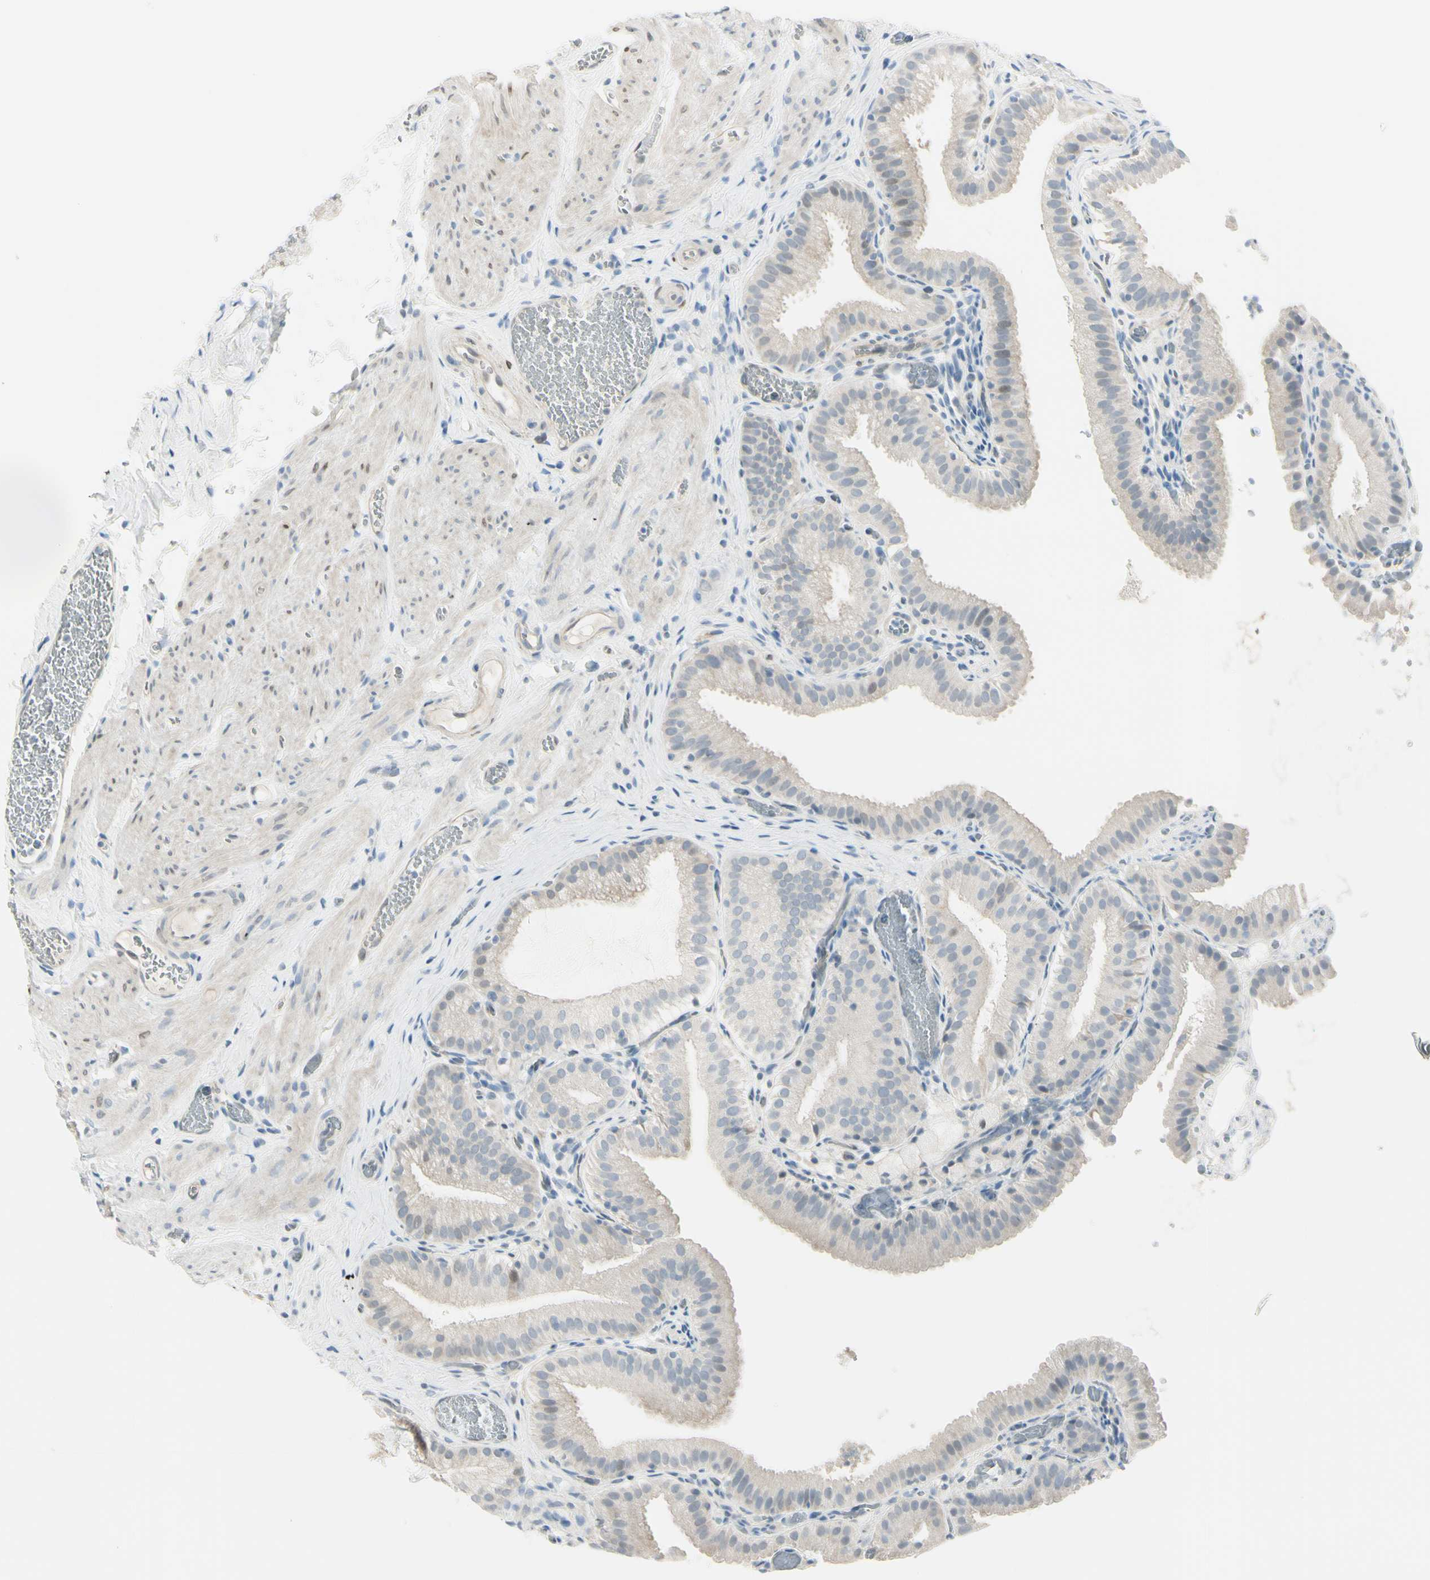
{"staining": {"intensity": "weak", "quantity": "25%-75%", "location": "cytoplasmic/membranous"}, "tissue": "gallbladder", "cell_type": "Glandular cells", "image_type": "normal", "snomed": [{"axis": "morphology", "description": "Normal tissue, NOS"}, {"axis": "topography", "description": "Gallbladder"}], "caption": "DAB immunohistochemical staining of benign gallbladder displays weak cytoplasmic/membranous protein positivity in approximately 25%-75% of glandular cells.", "gene": "ASB9", "patient": {"sex": "male", "age": 54}}